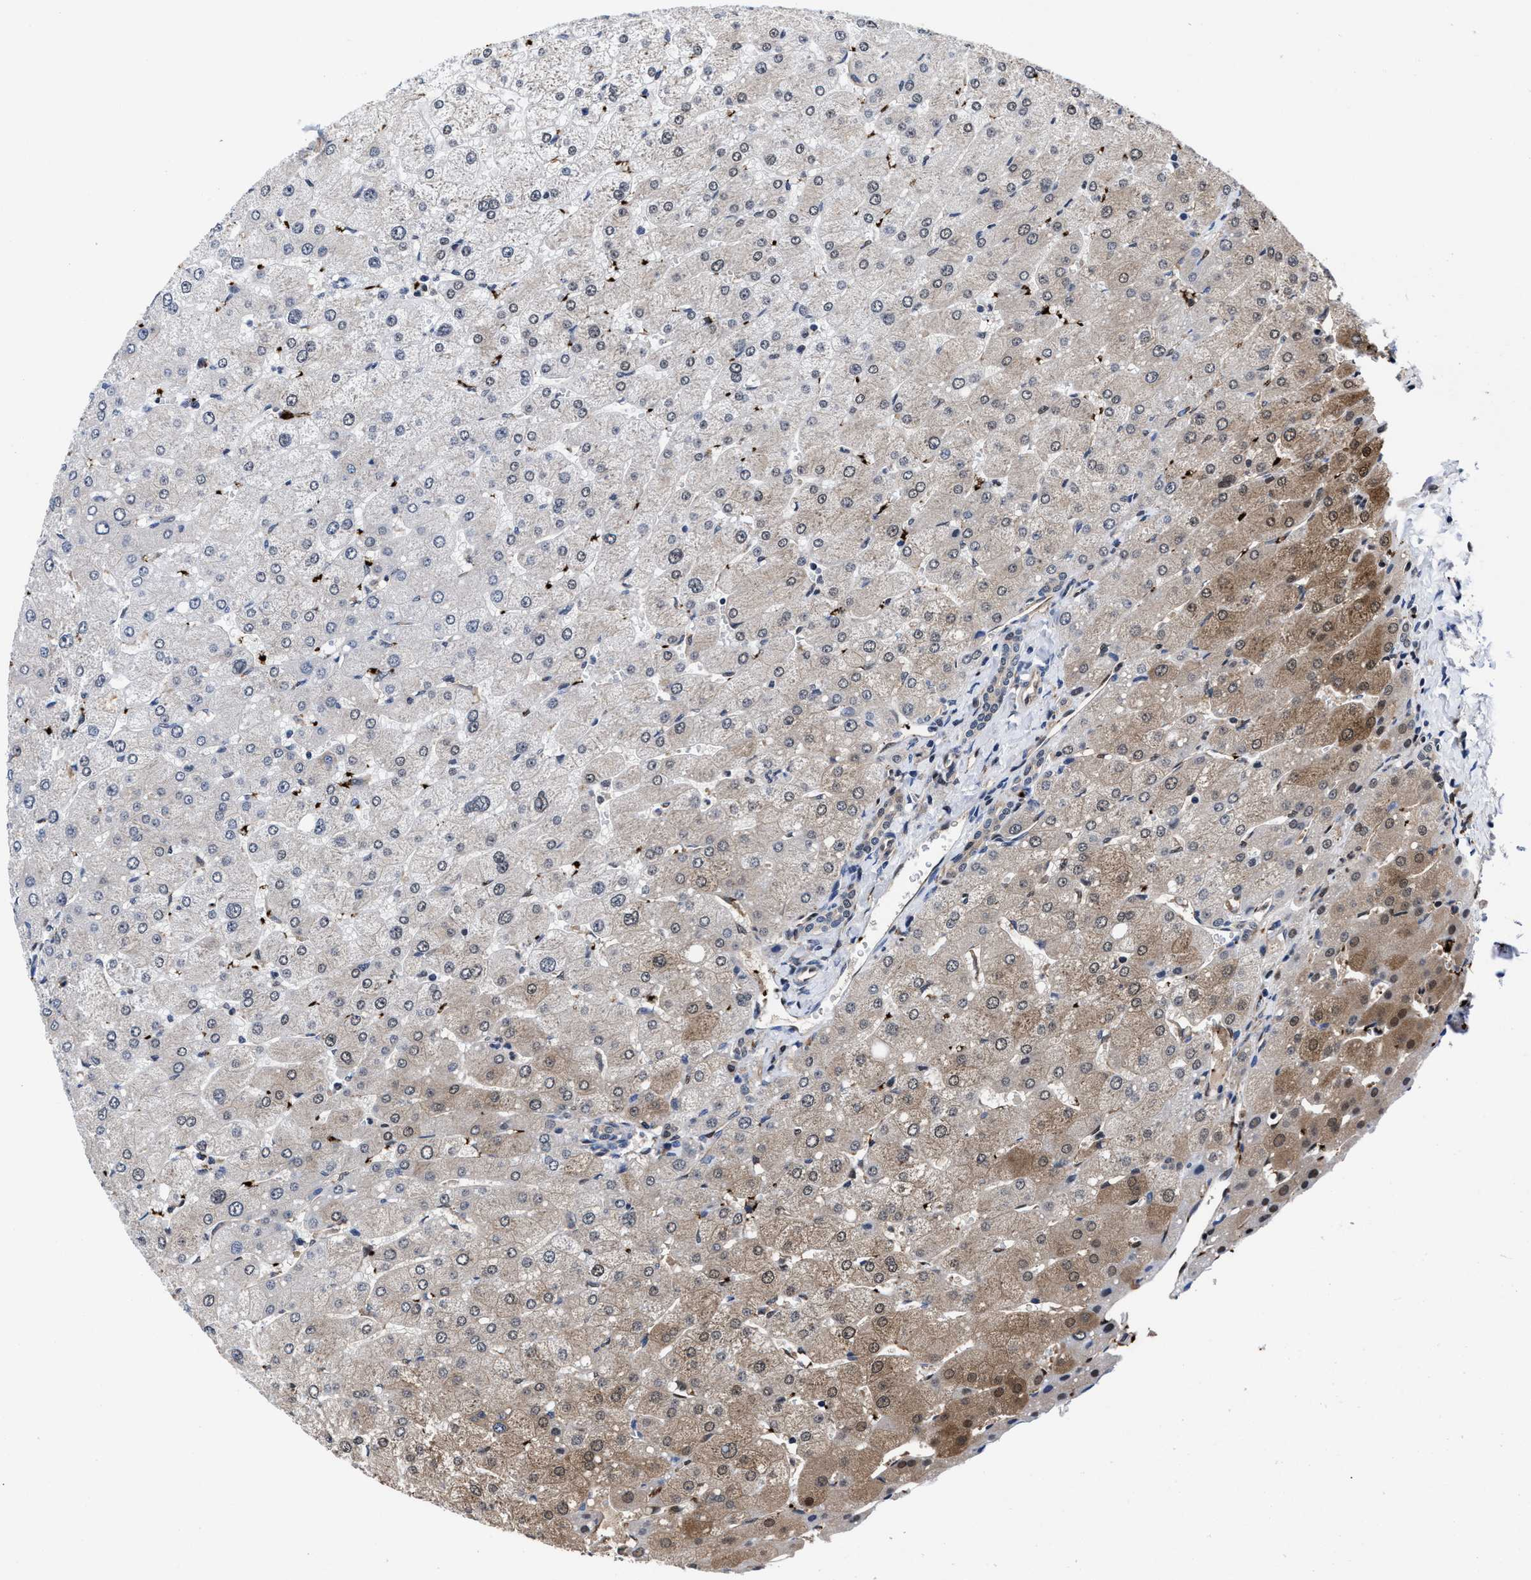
{"staining": {"intensity": "weak", "quantity": "<25%", "location": "cytoplasmic/membranous"}, "tissue": "liver", "cell_type": "Cholangiocytes", "image_type": "normal", "snomed": [{"axis": "morphology", "description": "Normal tissue, NOS"}, {"axis": "topography", "description": "Liver"}], "caption": "Immunohistochemical staining of normal human liver displays no significant staining in cholangiocytes.", "gene": "ACLY", "patient": {"sex": "male", "age": 55}}